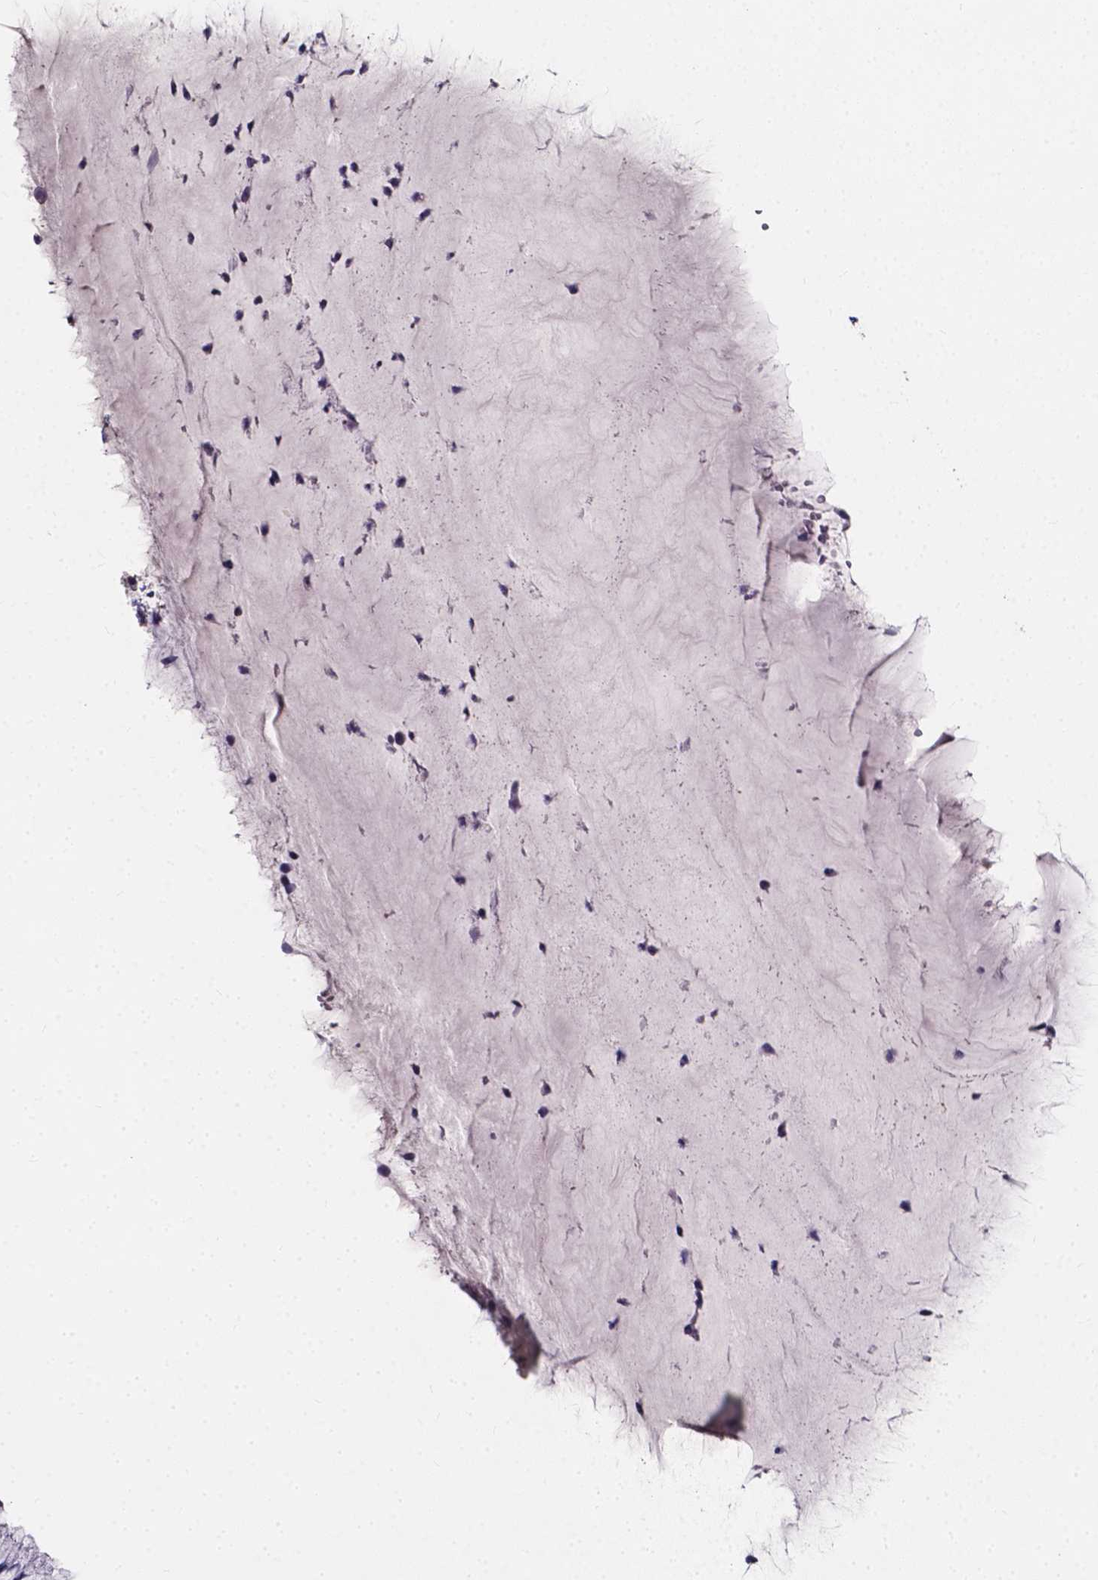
{"staining": {"intensity": "negative", "quantity": "none", "location": "none"}, "tissue": "cervix", "cell_type": "Glandular cells", "image_type": "normal", "snomed": [{"axis": "morphology", "description": "Normal tissue, NOS"}, {"axis": "topography", "description": "Cervix"}], "caption": "Immunohistochemical staining of benign cervix reveals no significant positivity in glandular cells. (DAB (3,3'-diaminobenzidine) immunohistochemistry (IHC) with hematoxylin counter stain).", "gene": "THEMIS", "patient": {"sex": "female", "age": 37}}